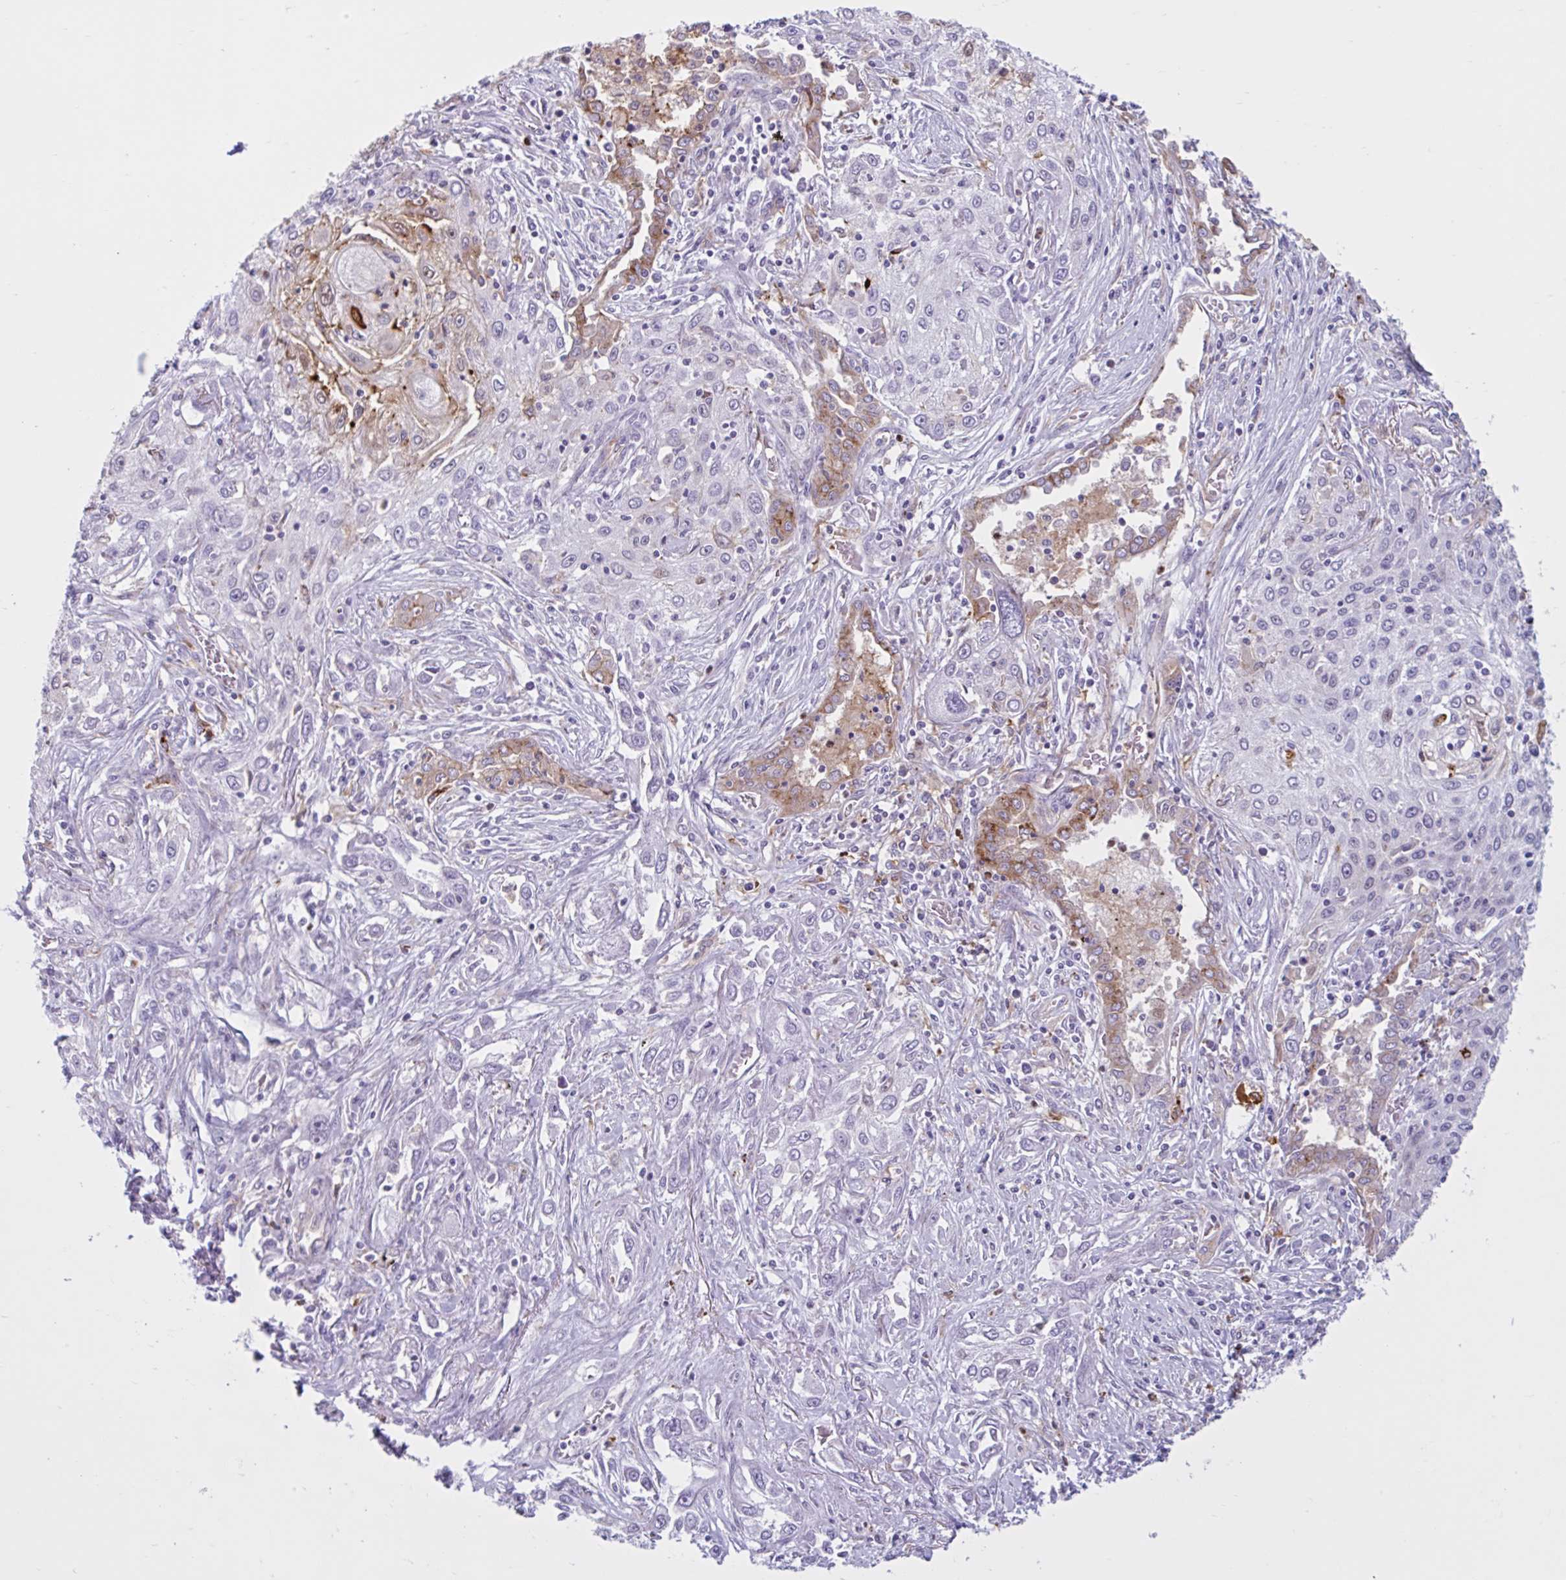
{"staining": {"intensity": "moderate", "quantity": "<25%", "location": "cytoplasmic/membranous"}, "tissue": "lung cancer", "cell_type": "Tumor cells", "image_type": "cancer", "snomed": [{"axis": "morphology", "description": "Squamous cell carcinoma, NOS"}, {"axis": "topography", "description": "Lung"}], "caption": "An IHC photomicrograph of tumor tissue is shown. Protein staining in brown highlights moderate cytoplasmic/membranous positivity in lung squamous cell carcinoma within tumor cells.", "gene": "CEP120", "patient": {"sex": "female", "age": 69}}